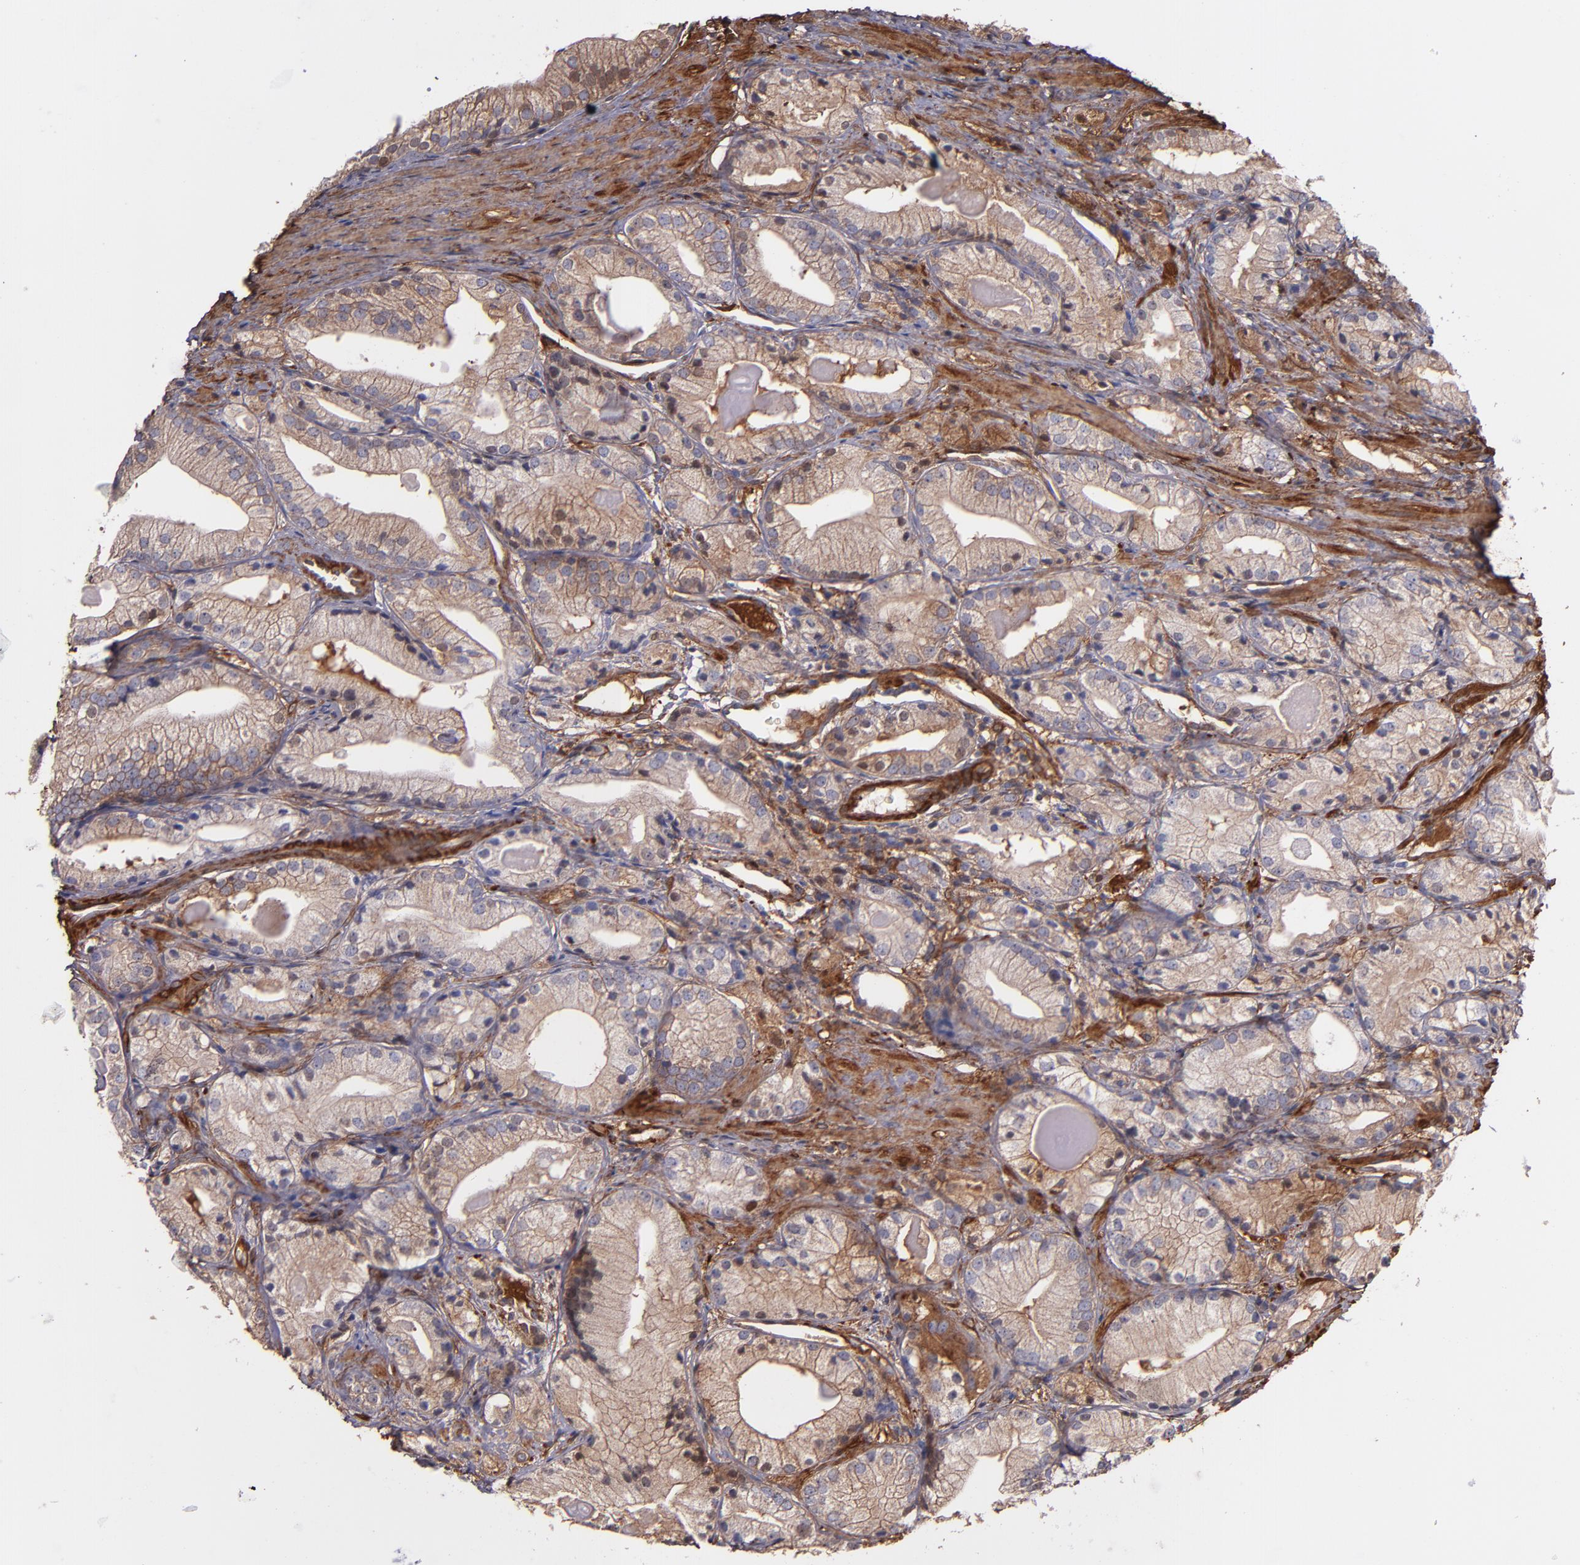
{"staining": {"intensity": "weak", "quantity": ">75%", "location": "cytoplasmic/membranous"}, "tissue": "prostate cancer", "cell_type": "Tumor cells", "image_type": "cancer", "snomed": [{"axis": "morphology", "description": "Adenocarcinoma, Low grade"}, {"axis": "topography", "description": "Prostate"}], "caption": "The immunohistochemical stain shows weak cytoplasmic/membranous staining in tumor cells of prostate cancer tissue.", "gene": "VCL", "patient": {"sex": "male", "age": 69}}